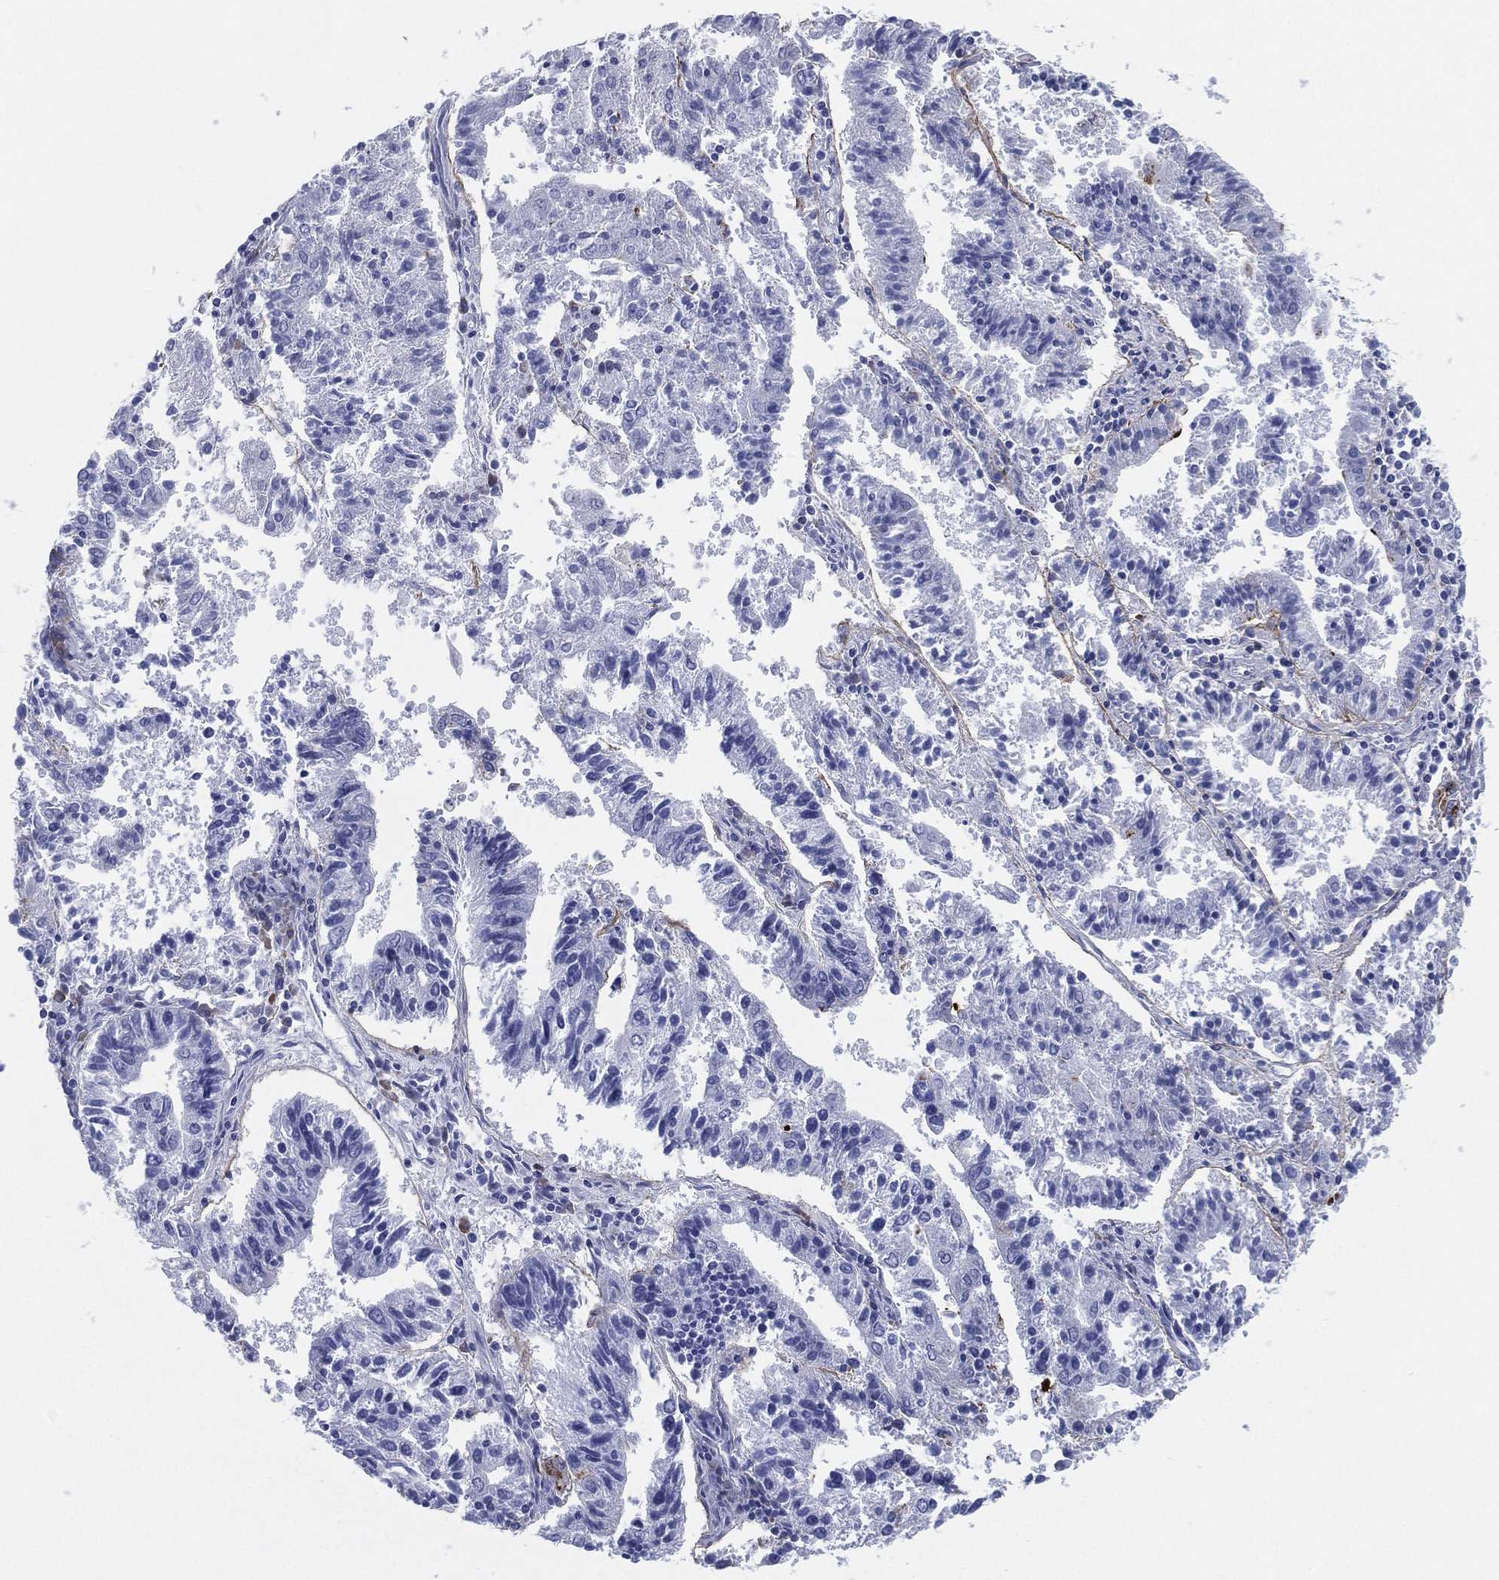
{"staining": {"intensity": "negative", "quantity": "none", "location": "none"}, "tissue": "endometrial cancer", "cell_type": "Tumor cells", "image_type": "cancer", "snomed": [{"axis": "morphology", "description": "Adenocarcinoma, NOS"}, {"axis": "topography", "description": "Endometrium"}], "caption": "Endometrial adenocarcinoma stained for a protein using IHC reveals no staining tumor cells.", "gene": "CD79A", "patient": {"sex": "female", "age": 82}}